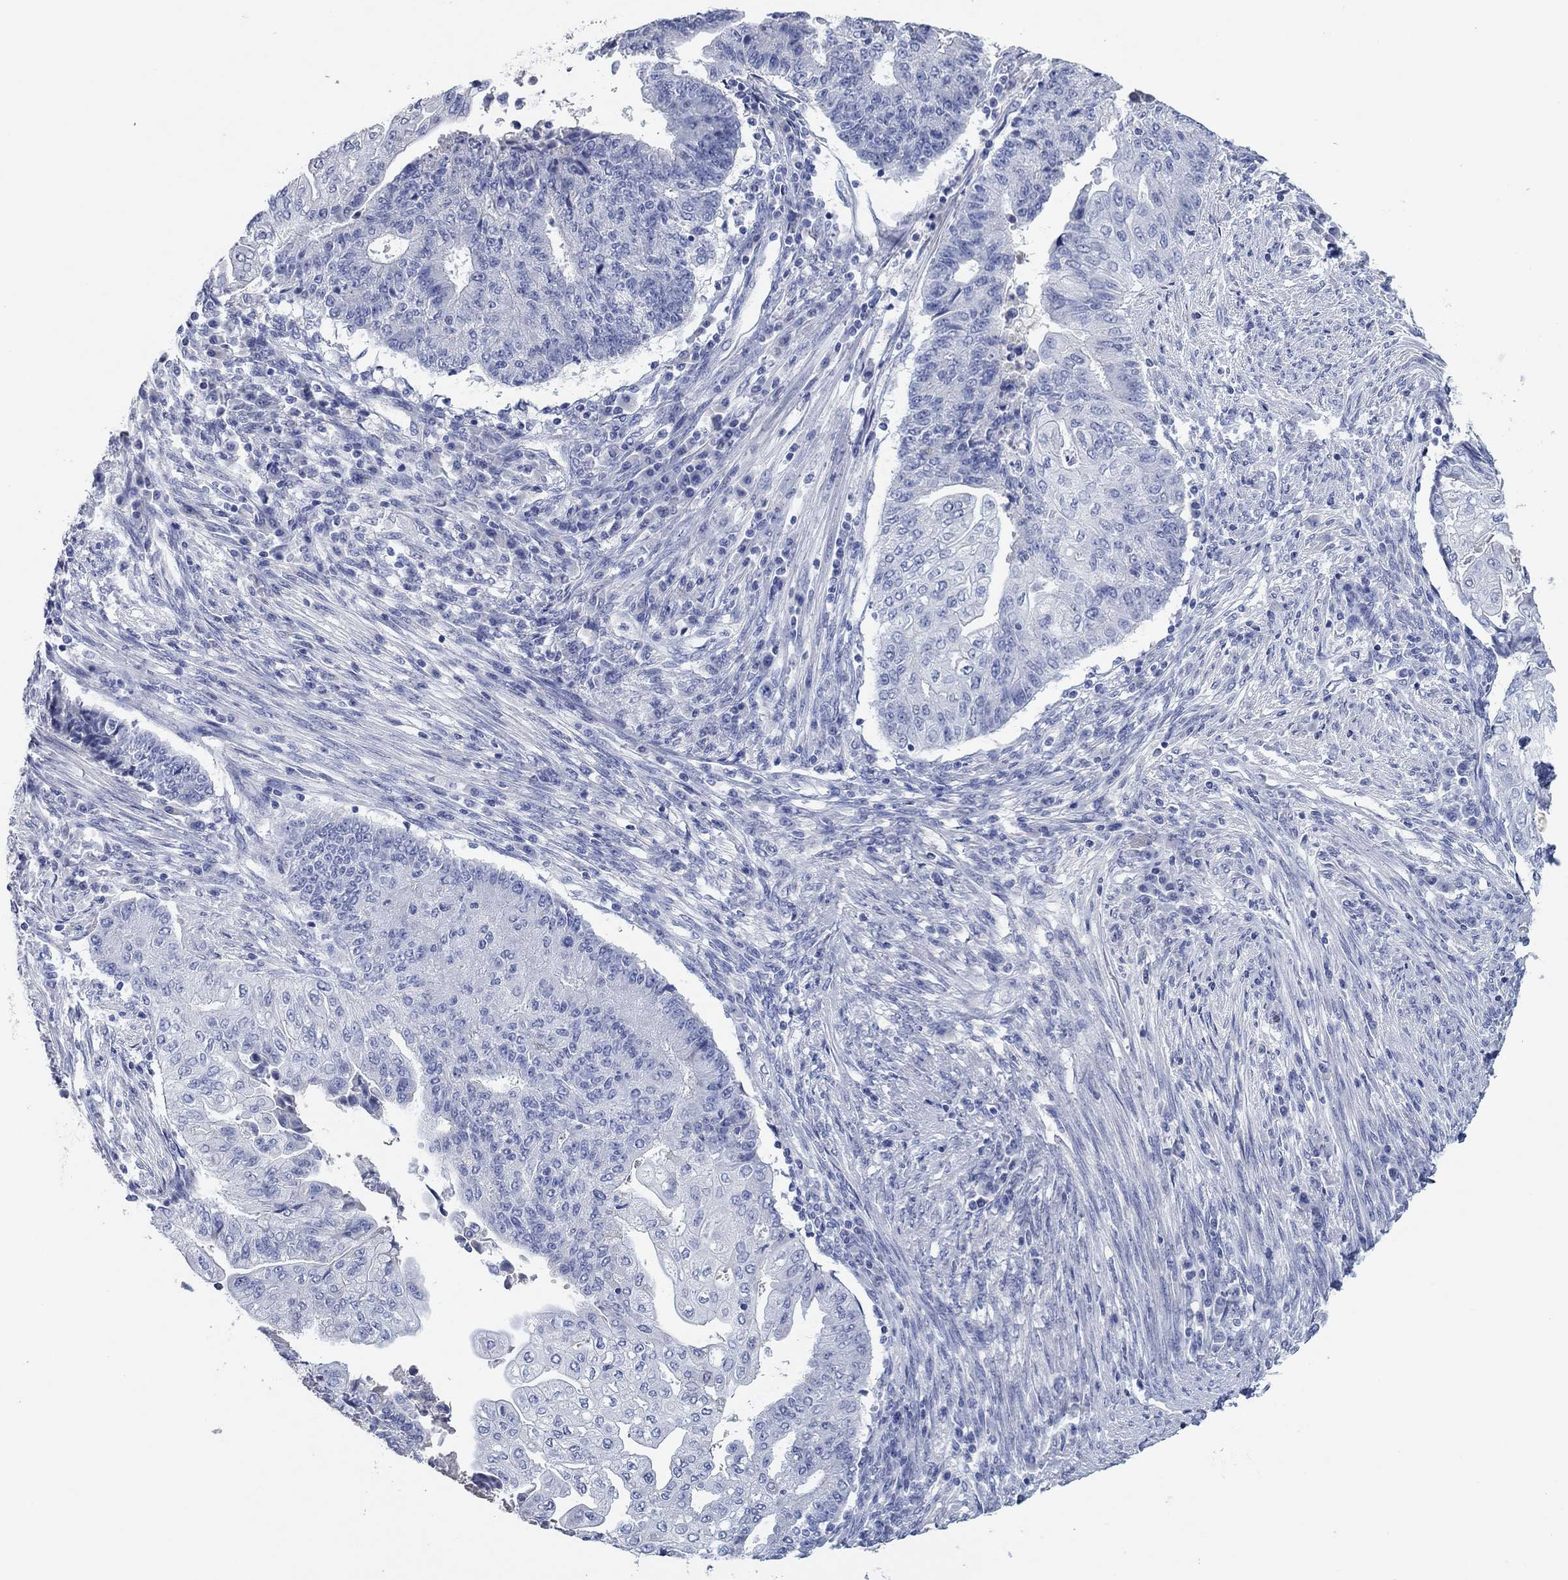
{"staining": {"intensity": "negative", "quantity": "none", "location": "none"}, "tissue": "endometrial cancer", "cell_type": "Tumor cells", "image_type": "cancer", "snomed": [{"axis": "morphology", "description": "Adenocarcinoma, NOS"}, {"axis": "topography", "description": "Uterus"}, {"axis": "topography", "description": "Endometrium"}], "caption": "Human endometrial cancer (adenocarcinoma) stained for a protein using immunohistochemistry shows no expression in tumor cells.", "gene": "POU5F1", "patient": {"sex": "female", "age": 54}}